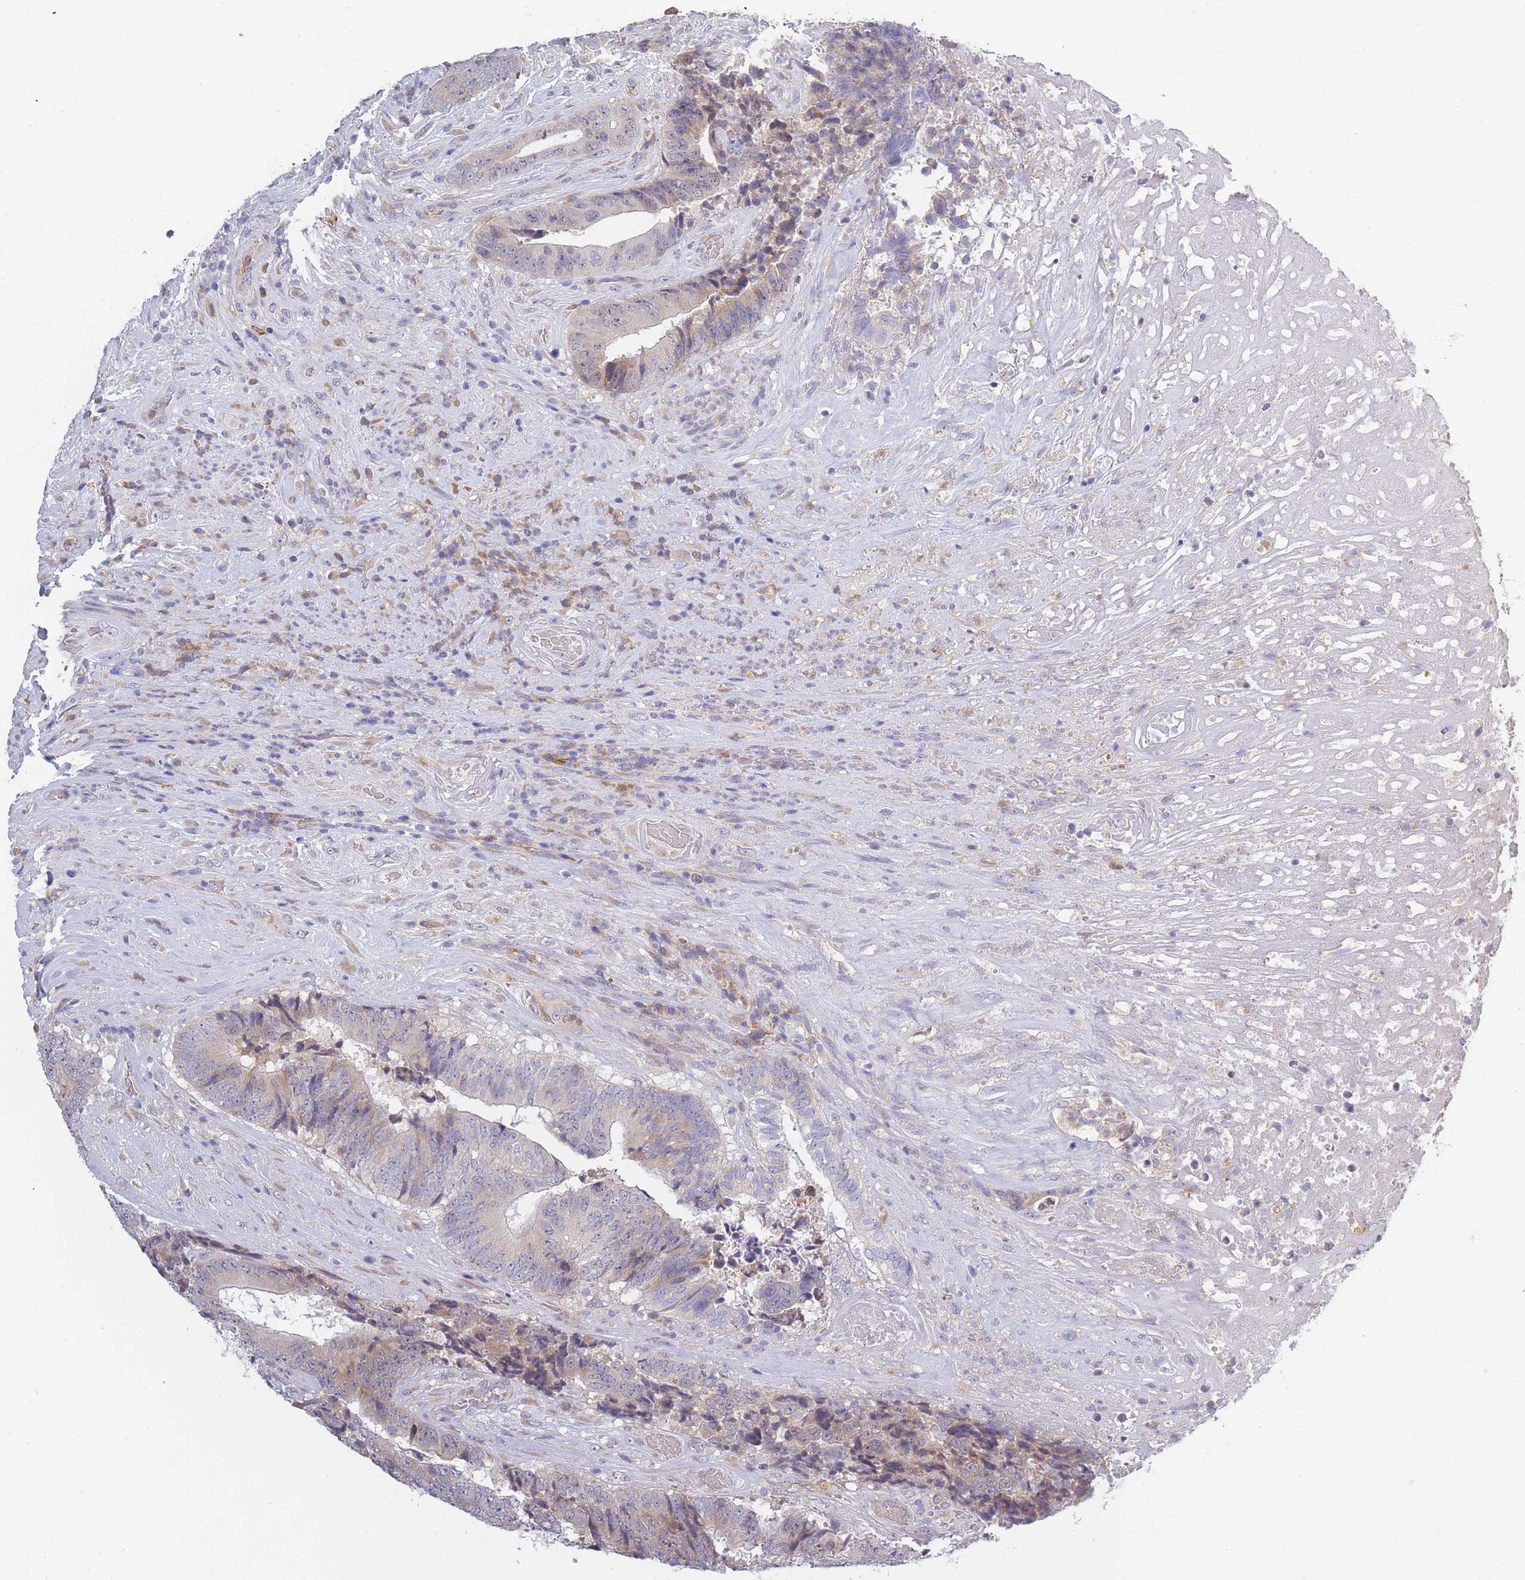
{"staining": {"intensity": "weak", "quantity": "<25%", "location": "cytoplasmic/membranous"}, "tissue": "colorectal cancer", "cell_type": "Tumor cells", "image_type": "cancer", "snomed": [{"axis": "morphology", "description": "Adenocarcinoma, NOS"}, {"axis": "topography", "description": "Rectum"}], "caption": "Immunohistochemical staining of colorectal adenocarcinoma shows no significant positivity in tumor cells.", "gene": "NDUFAF6", "patient": {"sex": "male", "age": 72}}